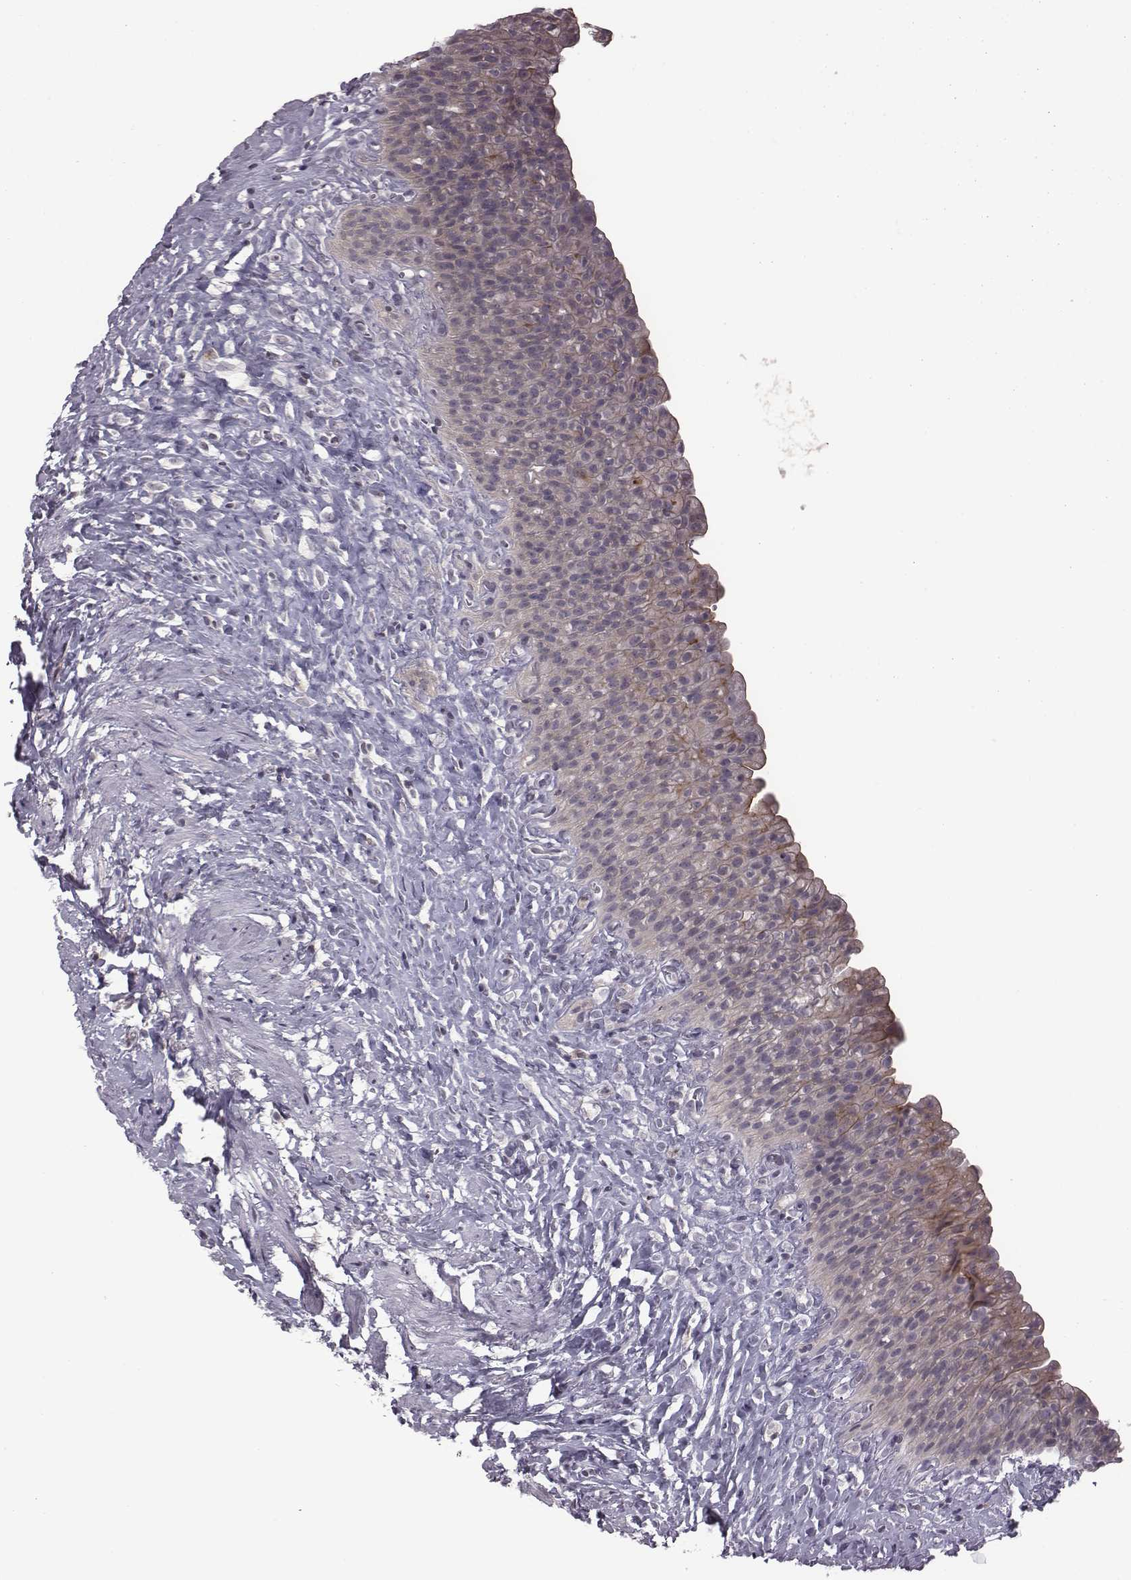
{"staining": {"intensity": "moderate", "quantity": "<25%", "location": "cytoplasmic/membranous"}, "tissue": "urinary bladder", "cell_type": "Urothelial cells", "image_type": "normal", "snomed": [{"axis": "morphology", "description": "Normal tissue, NOS"}, {"axis": "topography", "description": "Urinary bladder"}], "caption": "Unremarkable urinary bladder reveals moderate cytoplasmic/membranous positivity in approximately <25% of urothelial cells, visualized by immunohistochemistry. (Brightfield microscopy of DAB IHC at high magnification).", "gene": "BICDL1", "patient": {"sex": "male", "age": 76}}